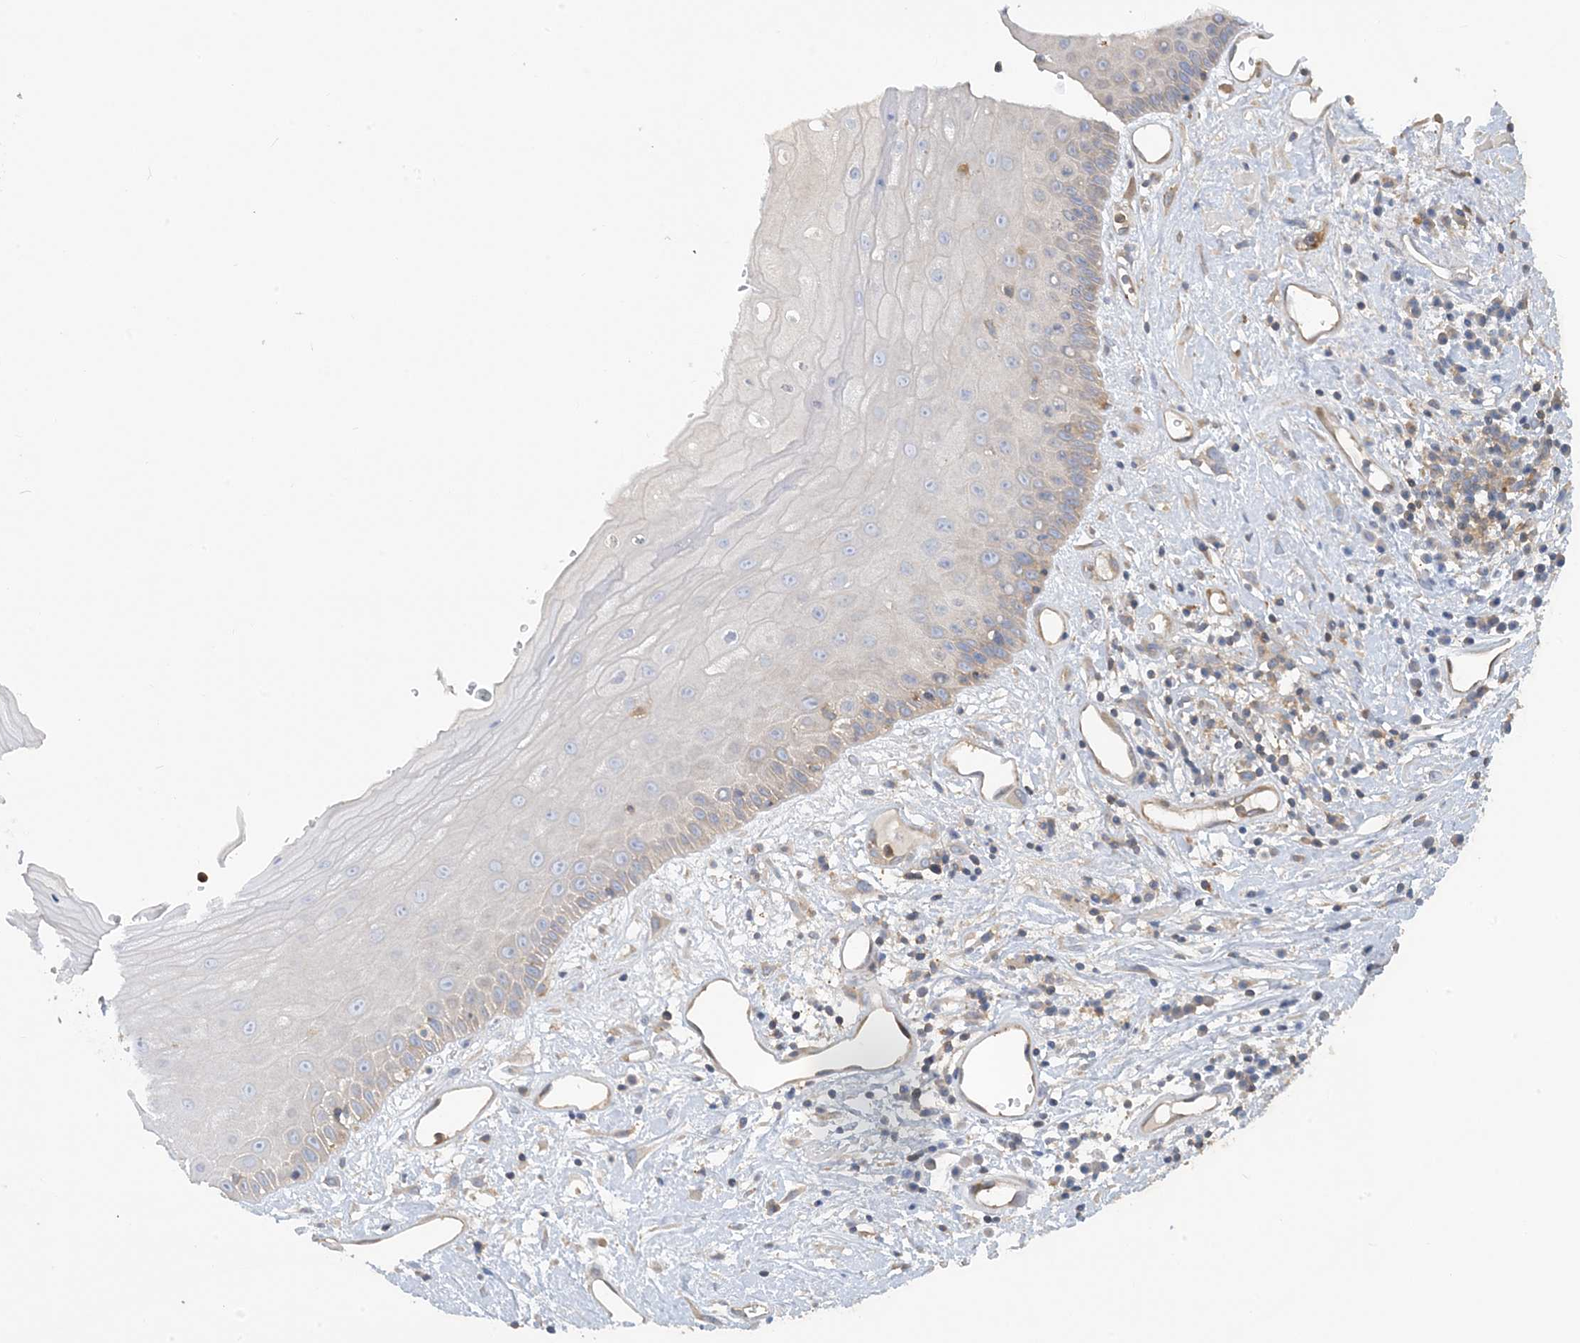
{"staining": {"intensity": "negative", "quantity": "none", "location": "none"}, "tissue": "oral mucosa", "cell_type": "Squamous epithelial cells", "image_type": "normal", "snomed": [{"axis": "morphology", "description": "Normal tissue, NOS"}, {"axis": "topography", "description": "Oral tissue"}], "caption": "The immunohistochemistry histopathology image has no significant staining in squamous epithelial cells of oral mucosa. The staining is performed using DAB brown chromogen with nuclei counter-stained in using hematoxylin.", "gene": "SFMBT2", "patient": {"sex": "female", "age": 76}}